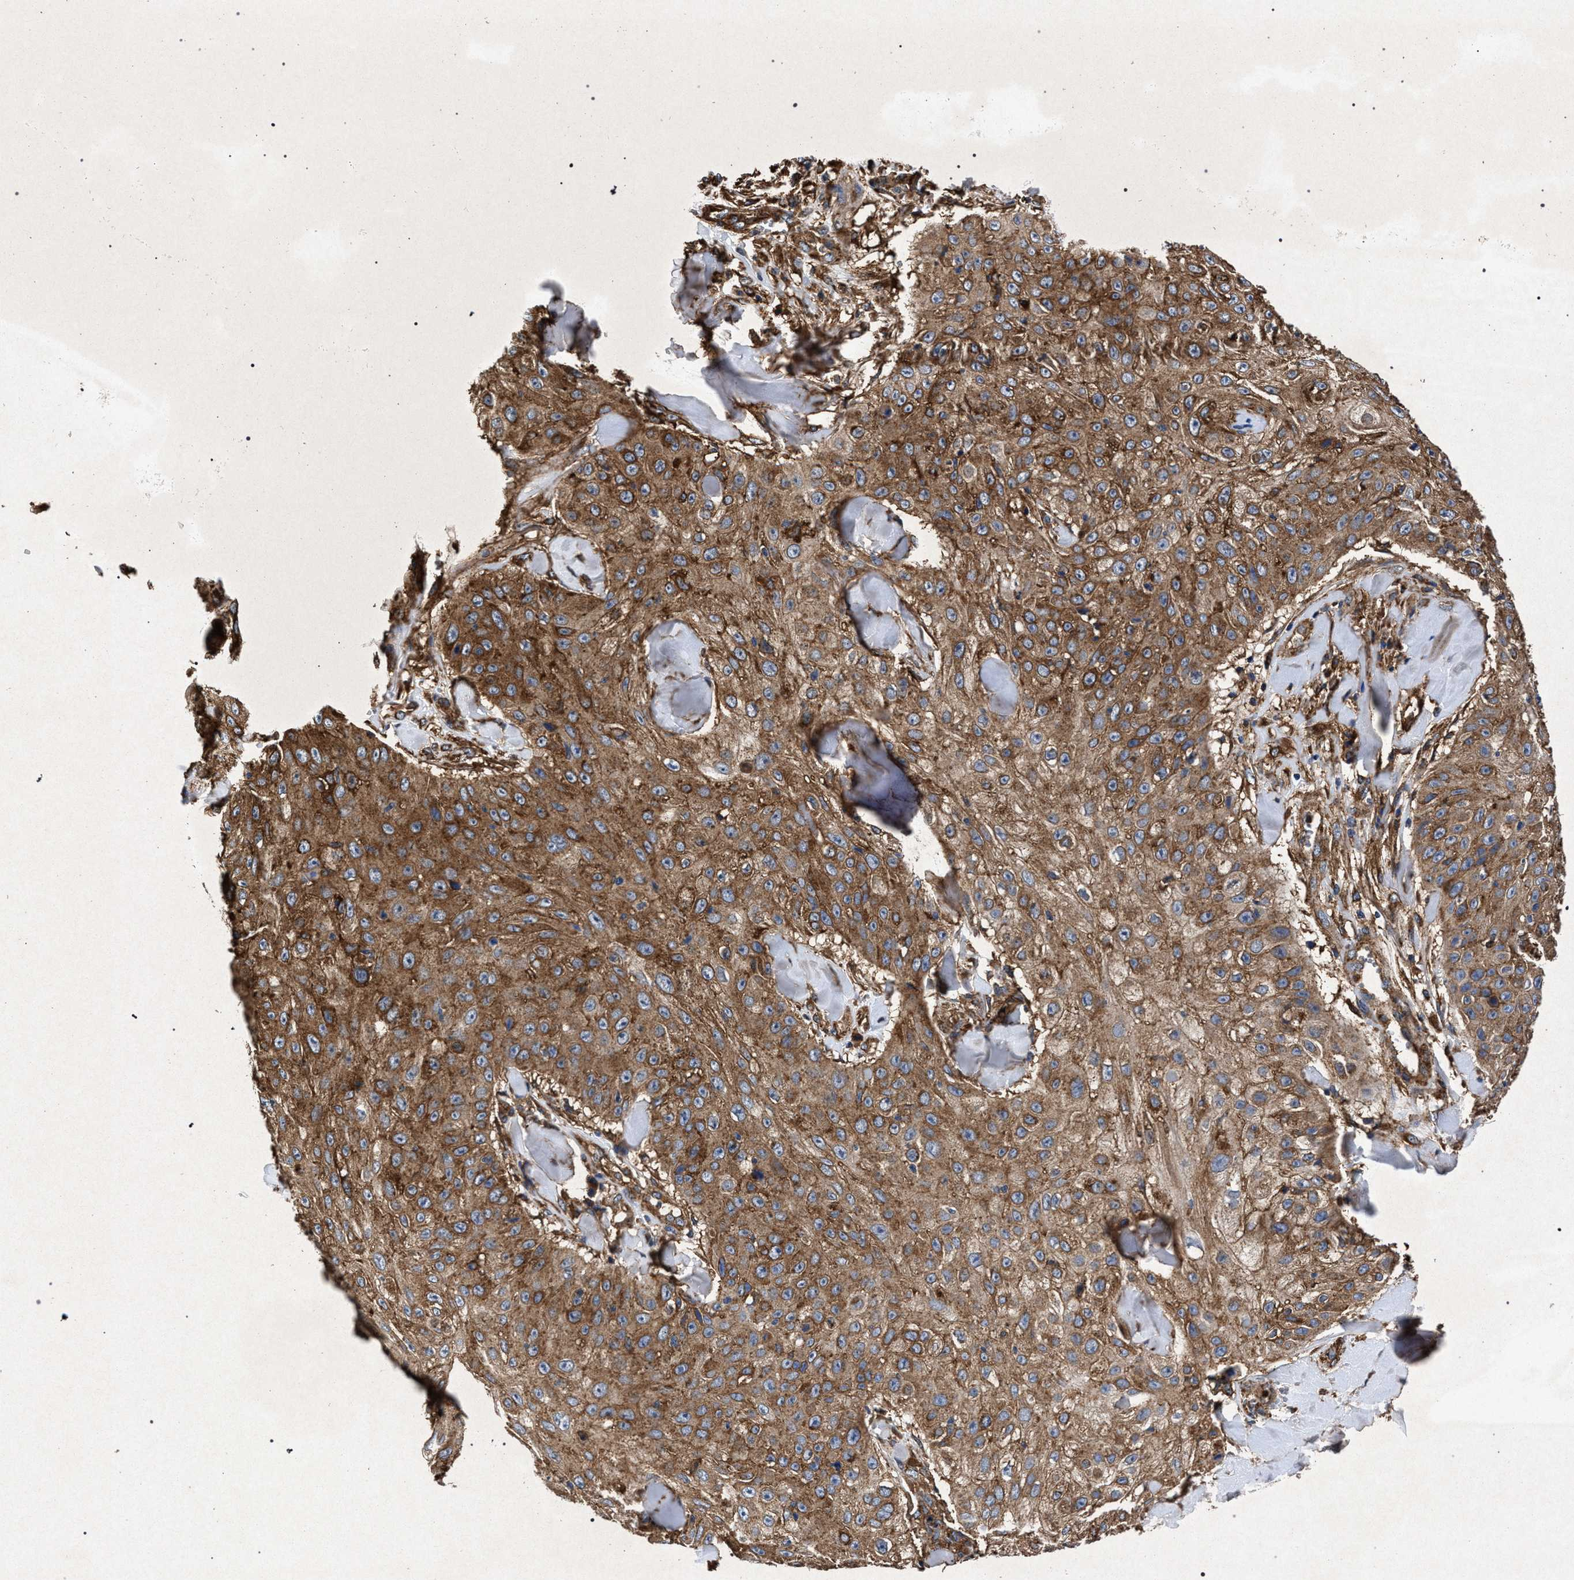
{"staining": {"intensity": "moderate", "quantity": ">75%", "location": "cytoplasmic/membranous"}, "tissue": "skin cancer", "cell_type": "Tumor cells", "image_type": "cancer", "snomed": [{"axis": "morphology", "description": "Squamous cell carcinoma, NOS"}, {"axis": "topography", "description": "Skin"}], "caption": "Protein staining of skin cancer tissue exhibits moderate cytoplasmic/membranous expression in approximately >75% of tumor cells.", "gene": "MARCKS", "patient": {"sex": "male", "age": 86}}